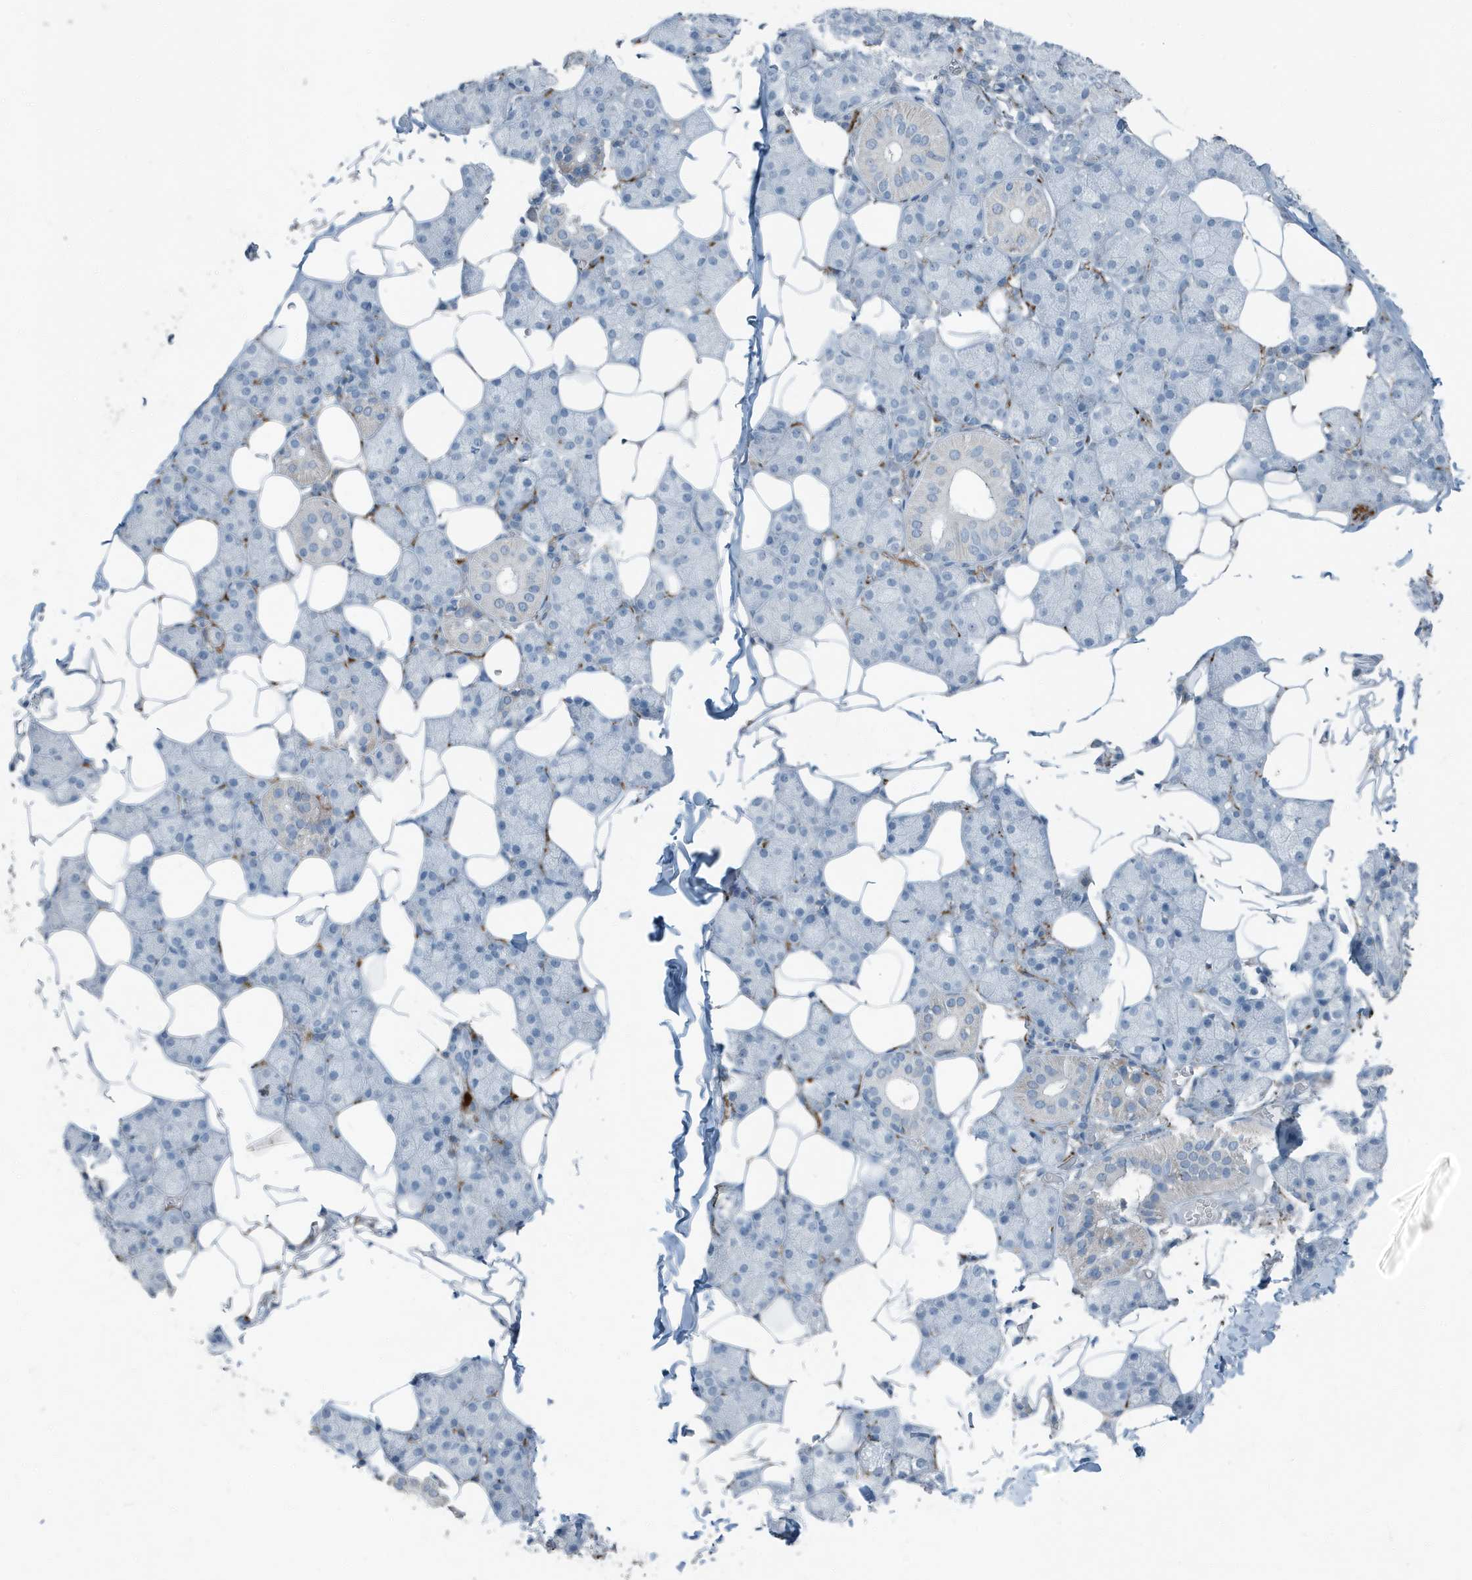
{"staining": {"intensity": "negative", "quantity": "none", "location": "none"}, "tissue": "salivary gland", "cell_type": "Glandular cells", "image_type": "normal", "snomed": [{"axis": "morphology", "description": "Normal tissue, NOS"}, {"axis": "topography", "description": "Salivary gland"}], "caption": "Immunohistochemical staining of unremarkable human salivary gland reveals no significant staining in glandular cells. (Stains: DAB immunohistochemistry with hematoxylin counter stain, Microscopy: brightfield microscopy at high magnification).", "gene": "FAM162A", "patient": {"sex": "female", "age": 33}}